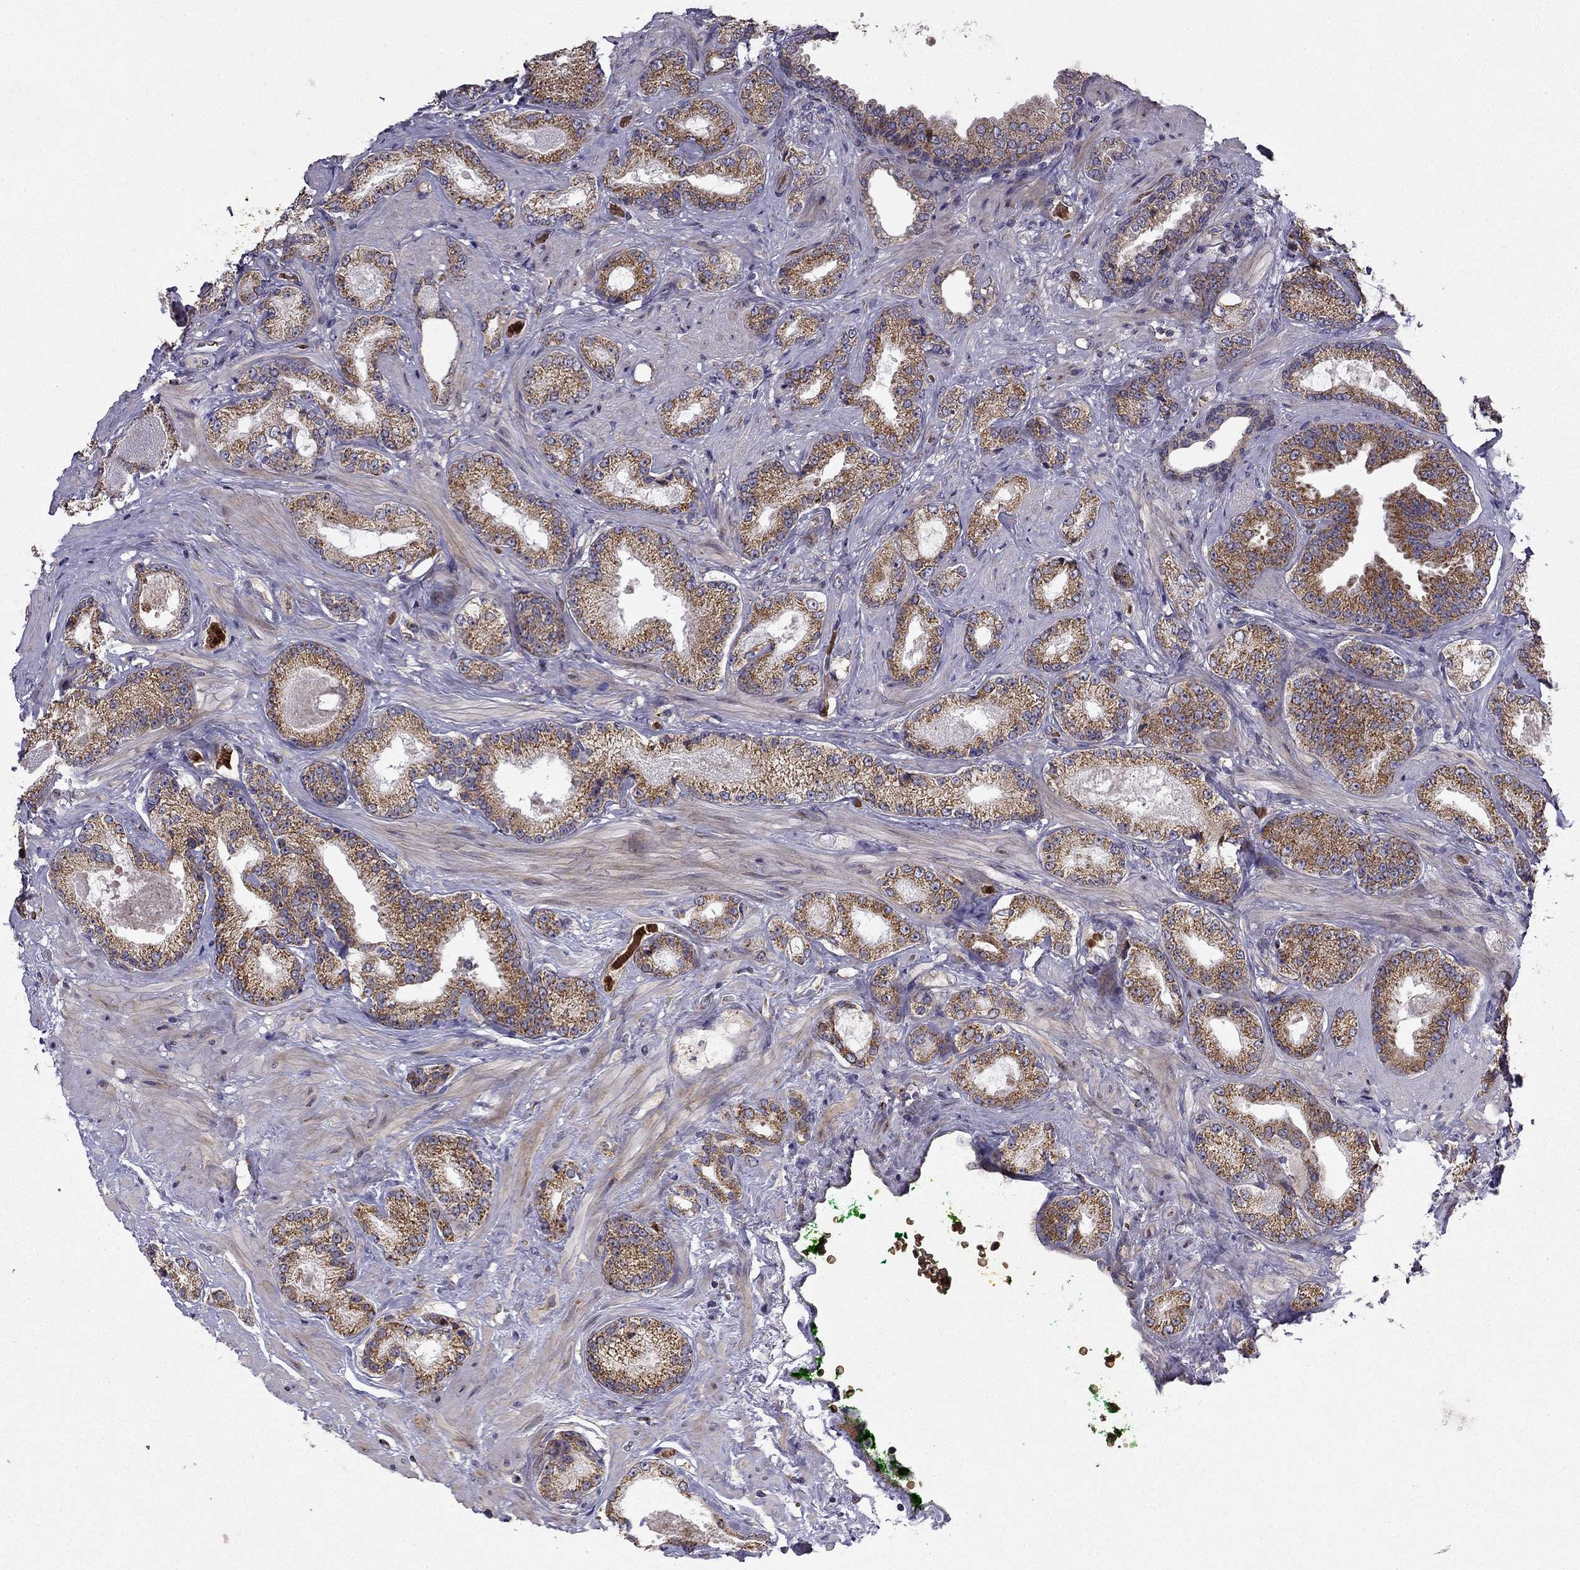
{"staining": {"intensity": "moderate", "quantity": ">75%", "location": "cytoplasmic/membranous"}, "tissue": "prostate cancer", "cell_type": "Tumor cells", "image_type": "cancer", "snomed": [{"axis": "morphology", "description": "Adenocarcinoma, Low grade"}, {"axis": "topography", "description": "Prostate"}], "caption": "Brown immunohistochemical staining in low-grade adenocarcinoma (prostate) reveals moderate cytoplasmic/membranous positivity in approximately >75% of tumor cells.", "gene": "B4GALT7", "patient": {"sex": "male", "age": 68}}